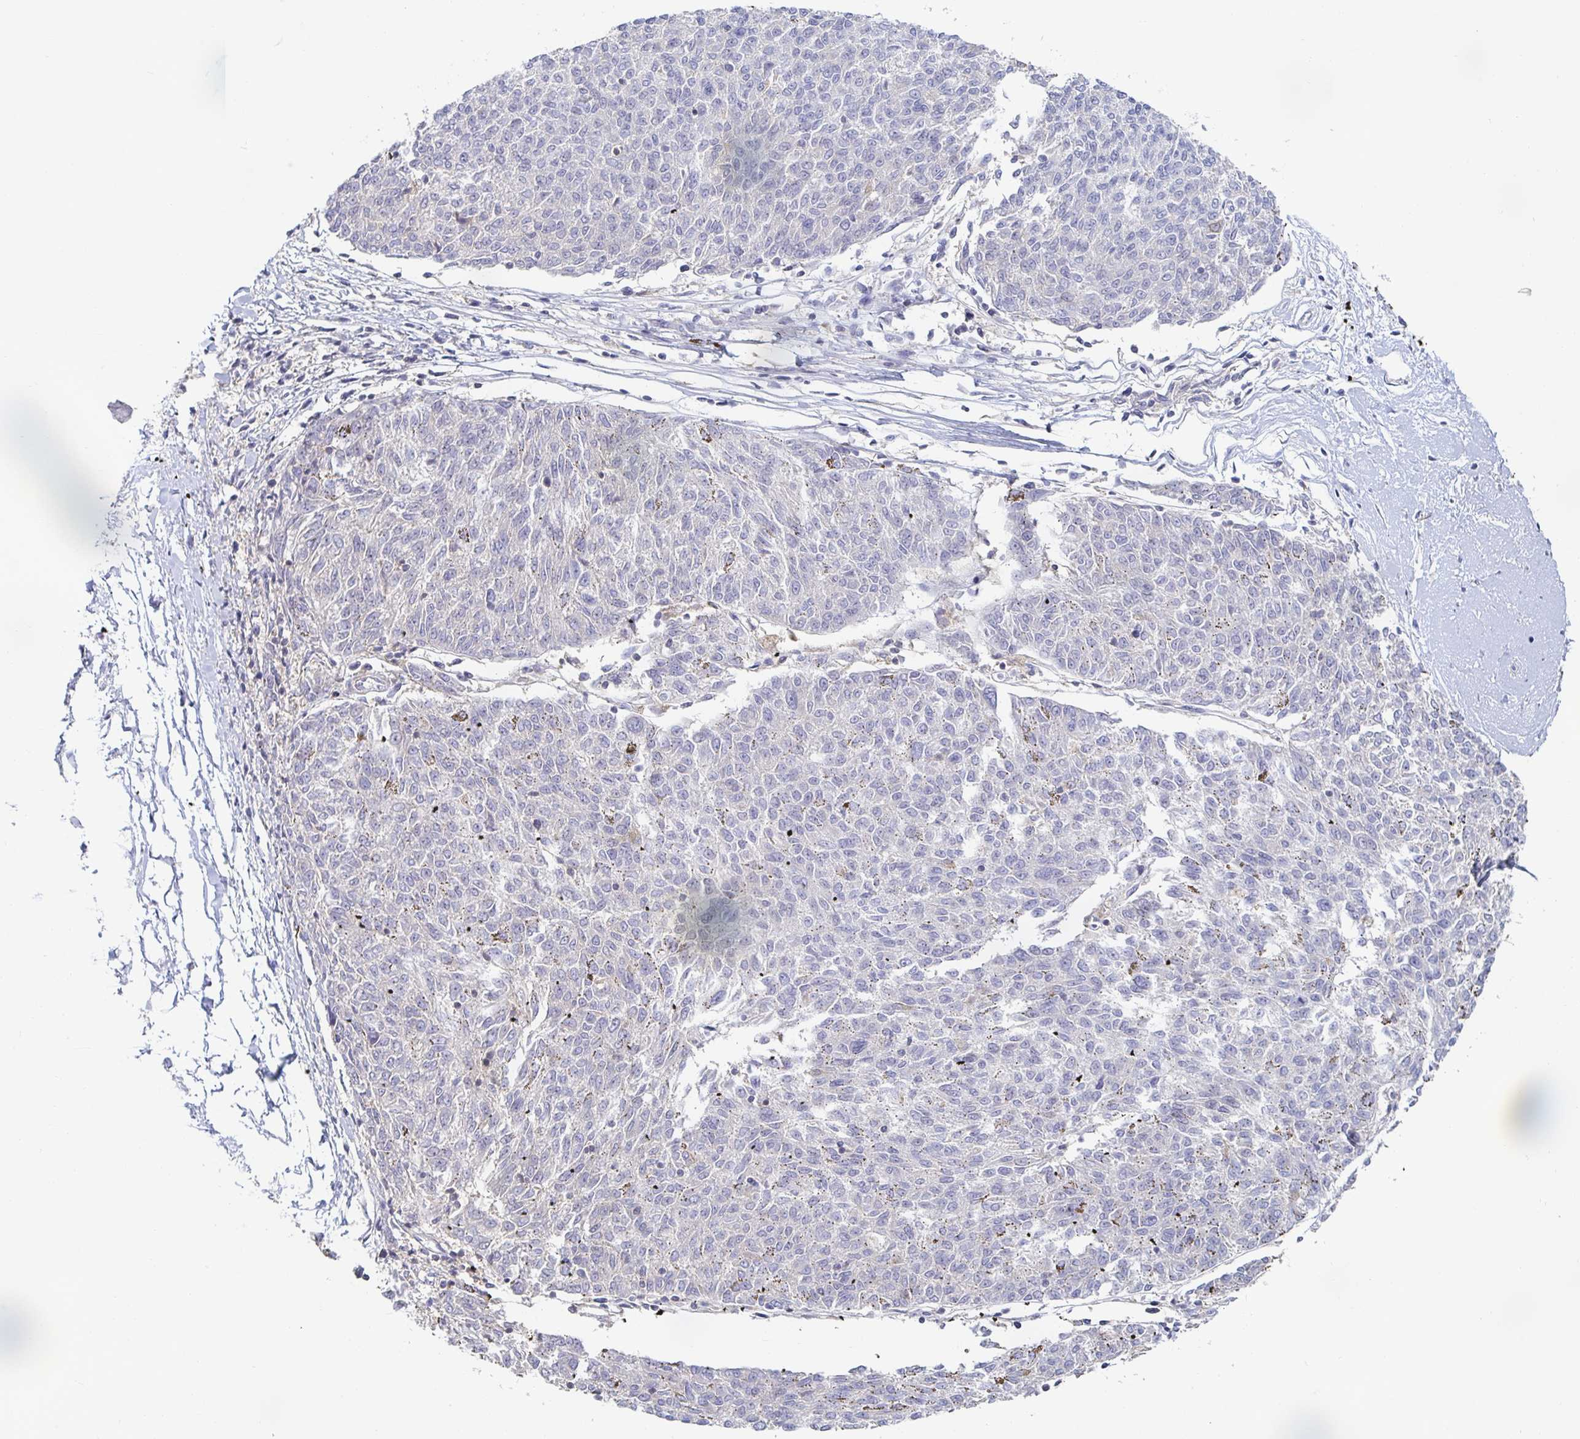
{"staining": {"intensity": "negative", "quantity": "none", "location": "none"}, "tissue": "melanoma", "cell_type": "Tumor cells", "image_type": "cancer", "snomed": [{"axis": "morphology", "description": "Malignant melanoma, NOS"}, {"axis": "topography", "description": "Skin"}], "caption": "The image displays no significant staining in tumor cells of melanoma. (DAB (3,3'-diaminobenzidine) immunohistochemistry (IHC) with hematoxylin counter stain).", "gene": "PIK3CD", "patient": {"sex": "female", "age": 72}}